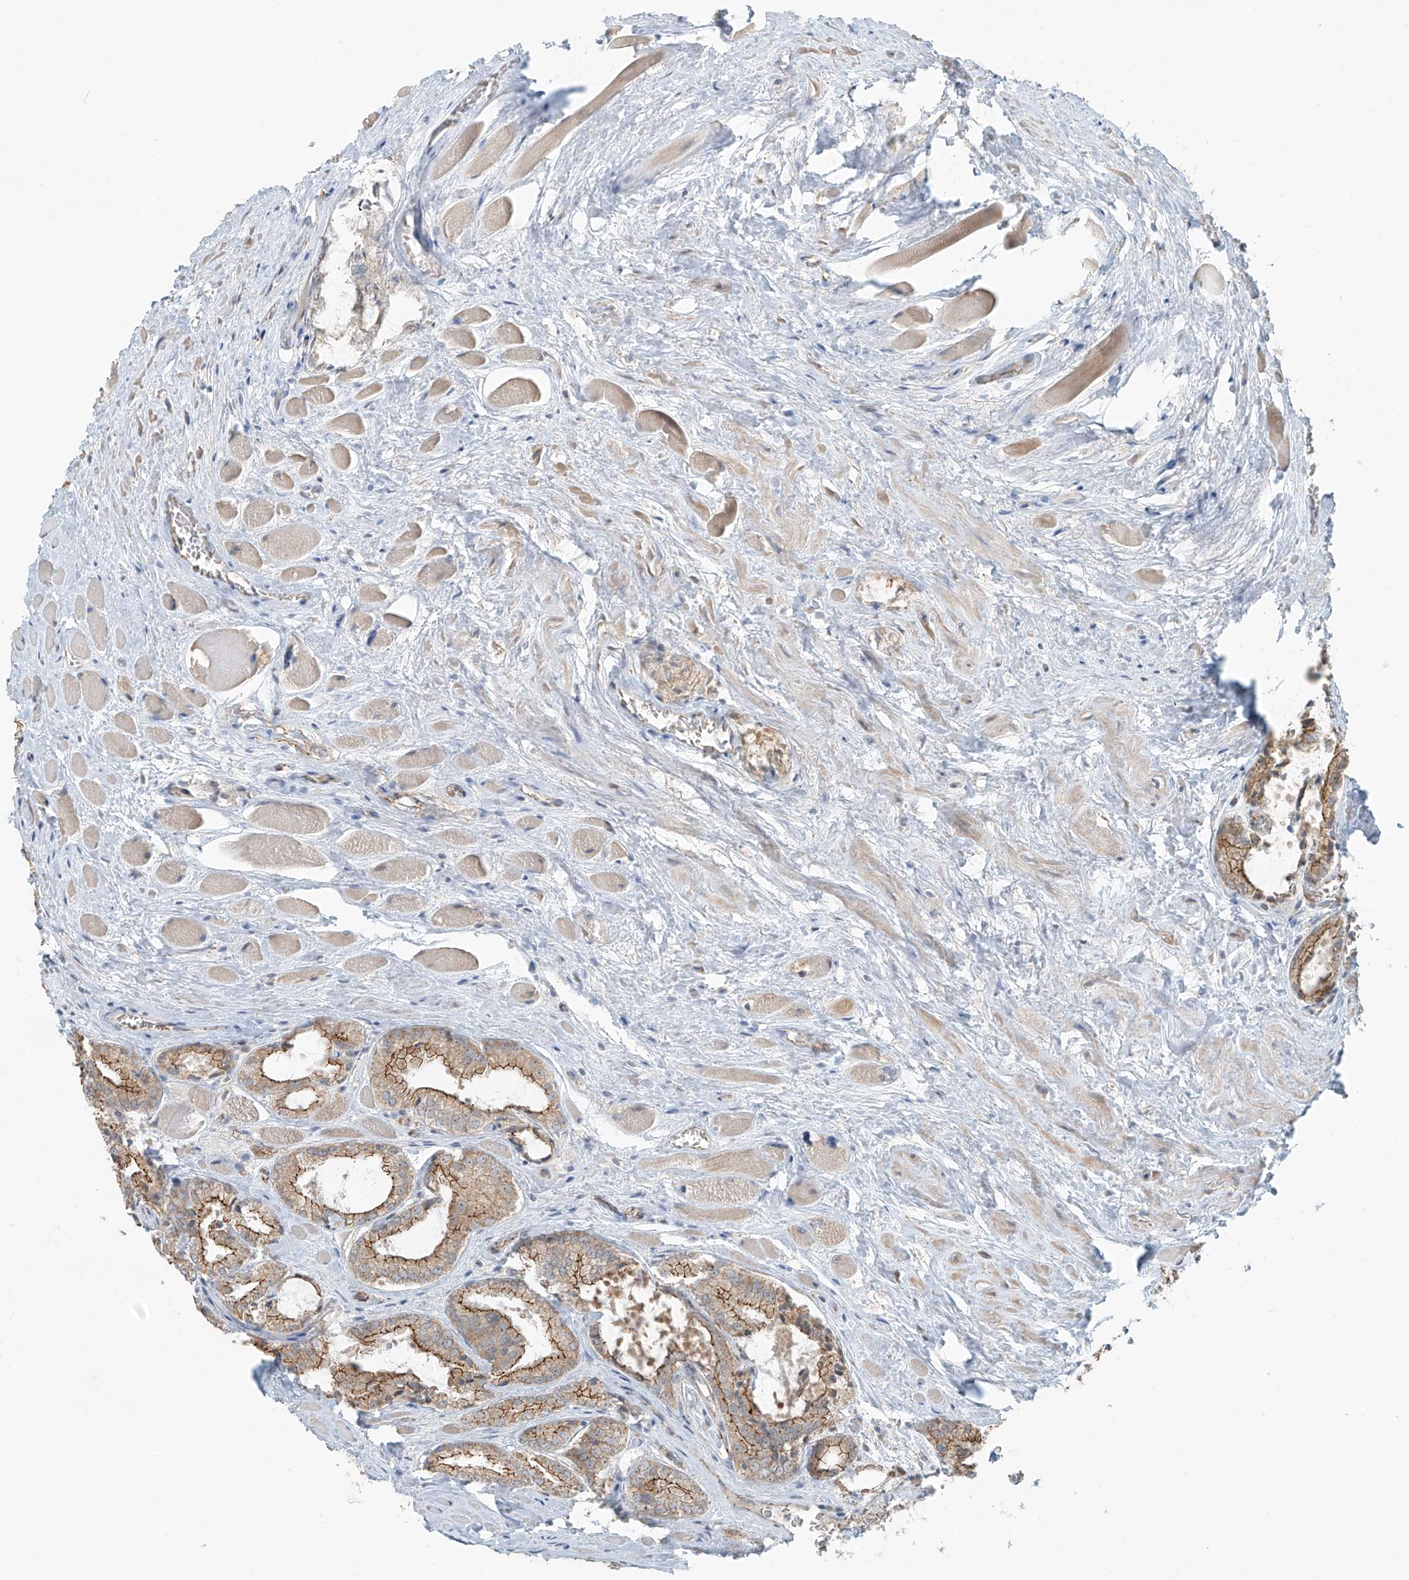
{"staining": {"intensity": "moderate", "quantity": ">75%", "location": "cytoplasmic/membranous"}, "tissue": "prostate cancer", "cell_type": "Tumor cells", "image_type": "cancer", "snomed": [{"axis": "morphology", "description": "Adenocarcinoma, Low grade"}, {"axis": "topography", "description": "Prostate"}], "caption": "Immunohistochemical staining of human prostate adenocarcinoma (low-grade) shows medium levels of moderate cytoplasmic/membranous protein expression in approximately >75% of tumor cells.", "gene": "ZNF16", "patient": {"sex": "male", "age": 67}}